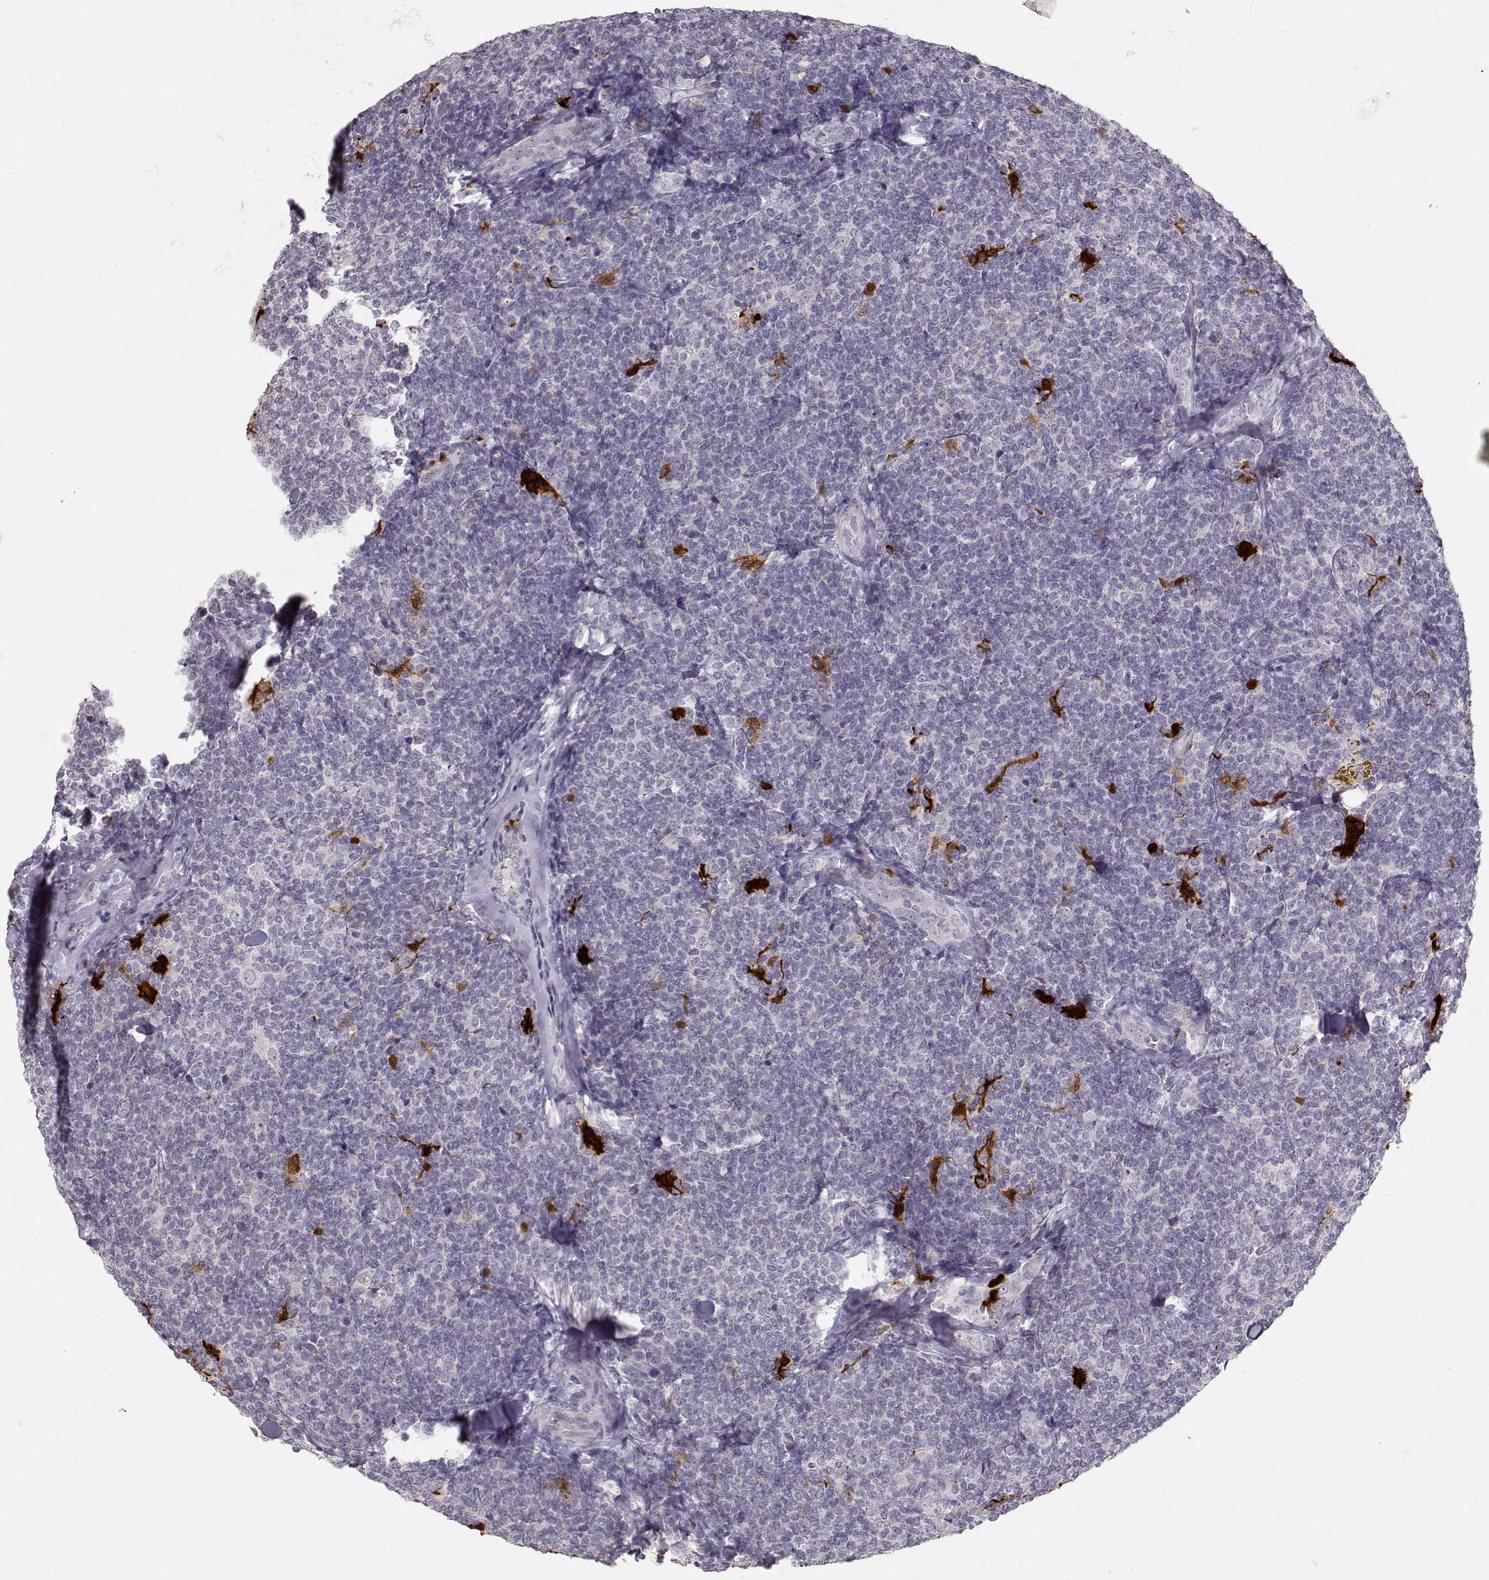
{"staining": {"intensity": "negative", "quantity": "none", "location": "none"}, "tissue": "lymphoma", "cell_type": "Tumor cells", "image_type": "cancer", "snomed": [{"axis": "morphology", "description": "Malignant lymphoma, non-Hodgkin's type, Low grade"}, {"axis": "topography", "description": "Lymph node"}], "caption": "DAB immunohistochemical staining of human low-grade malignant lymphoma, non-Hodgkin's type exhibits no significant staining in tumor cells.", "gene": "S100B", "patient": {"sex": "female", "age": 56}}